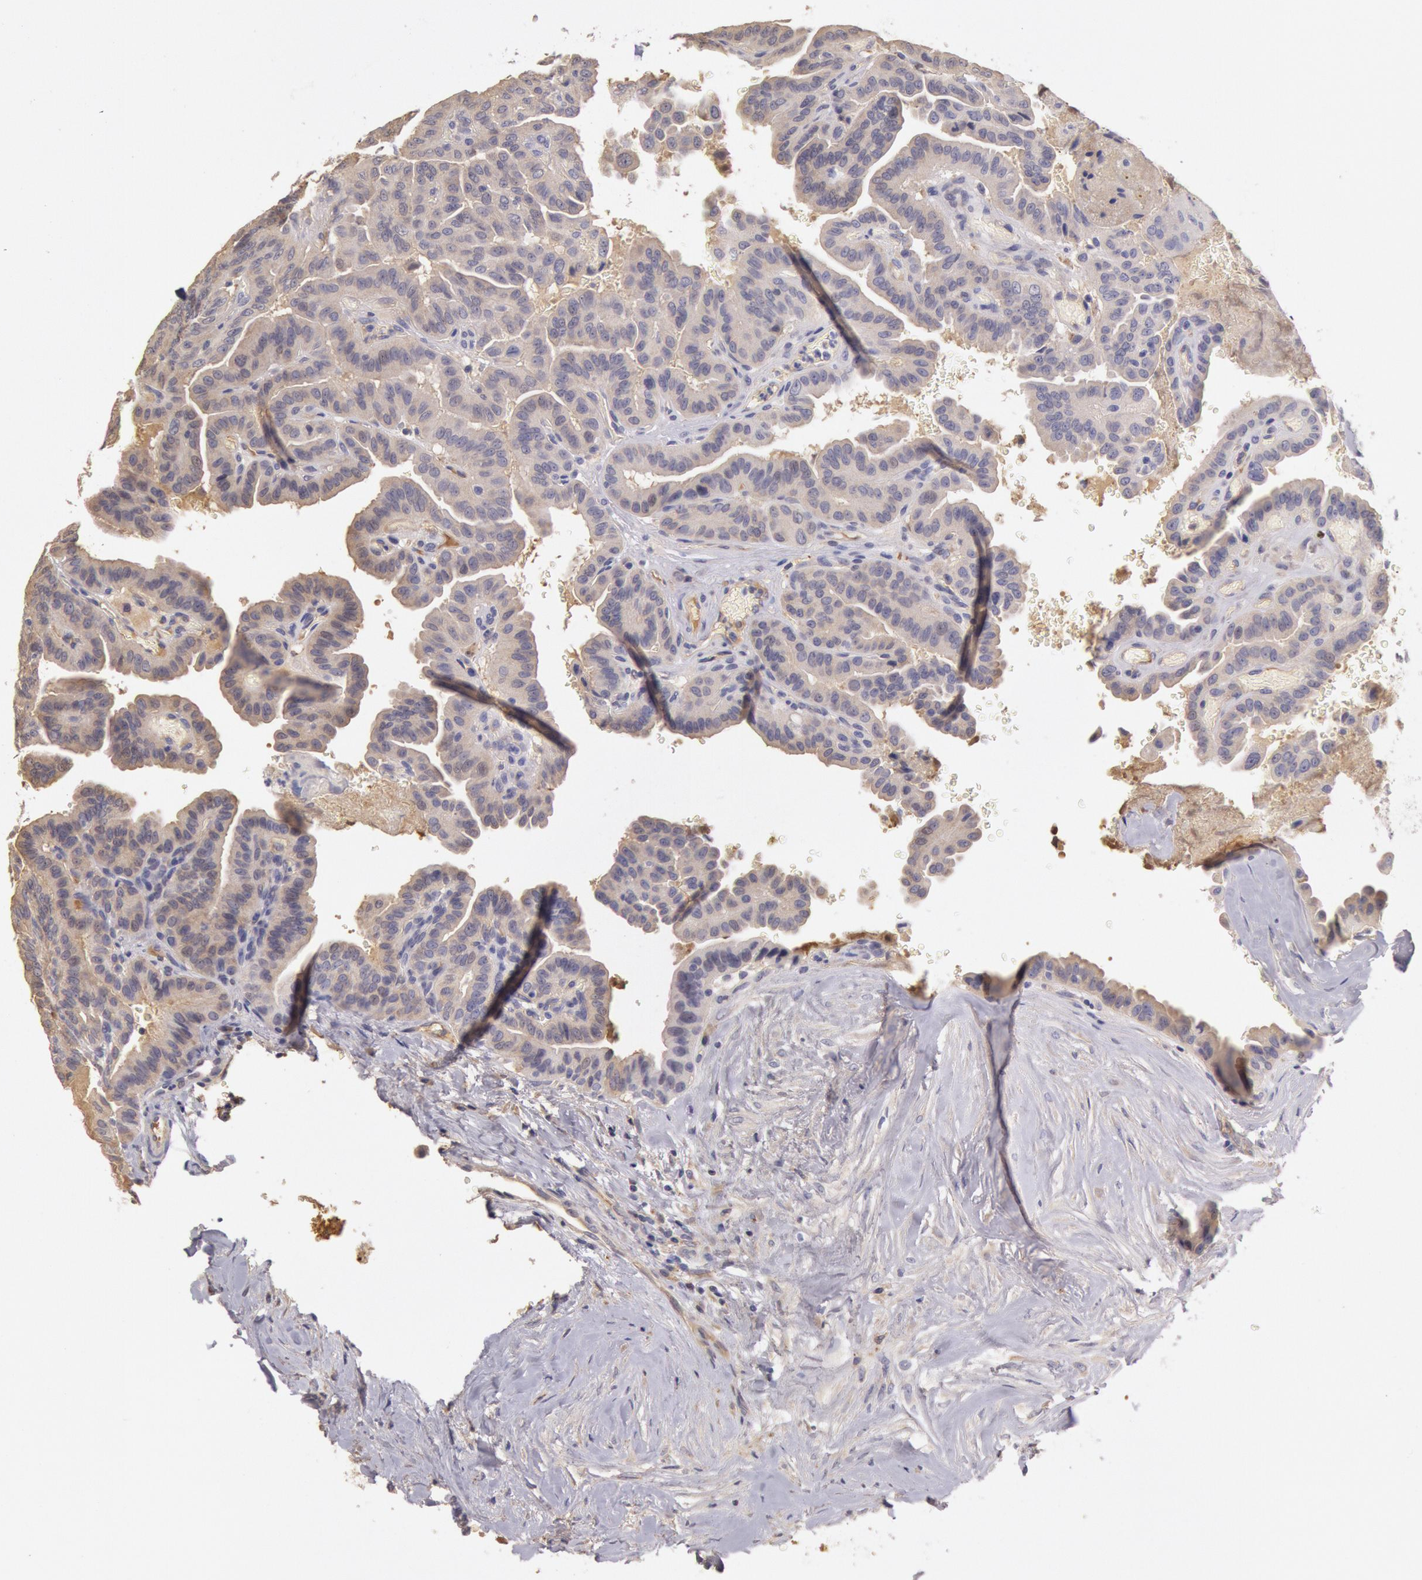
{"staining": {"intensity": "negative", "quantity": "none", "location": "none"}, "tissue": "thyroid cancer", "cell_type": "Tumor cells", "image_type": "cancer", "snomed": [{"axis": "morphology", "description": "Papillary adenocarcinoma, NOS"}, {"axis": "topography", "description": "Thyroid gland"}], "caption": "Human thyroid papillary adenocarcinoma stained for a protein using immunohistochemistry (IHC) reveals no expression in tumor cells.", "gene": "C1R", "patient": {"sex": "male", "age": 87}}